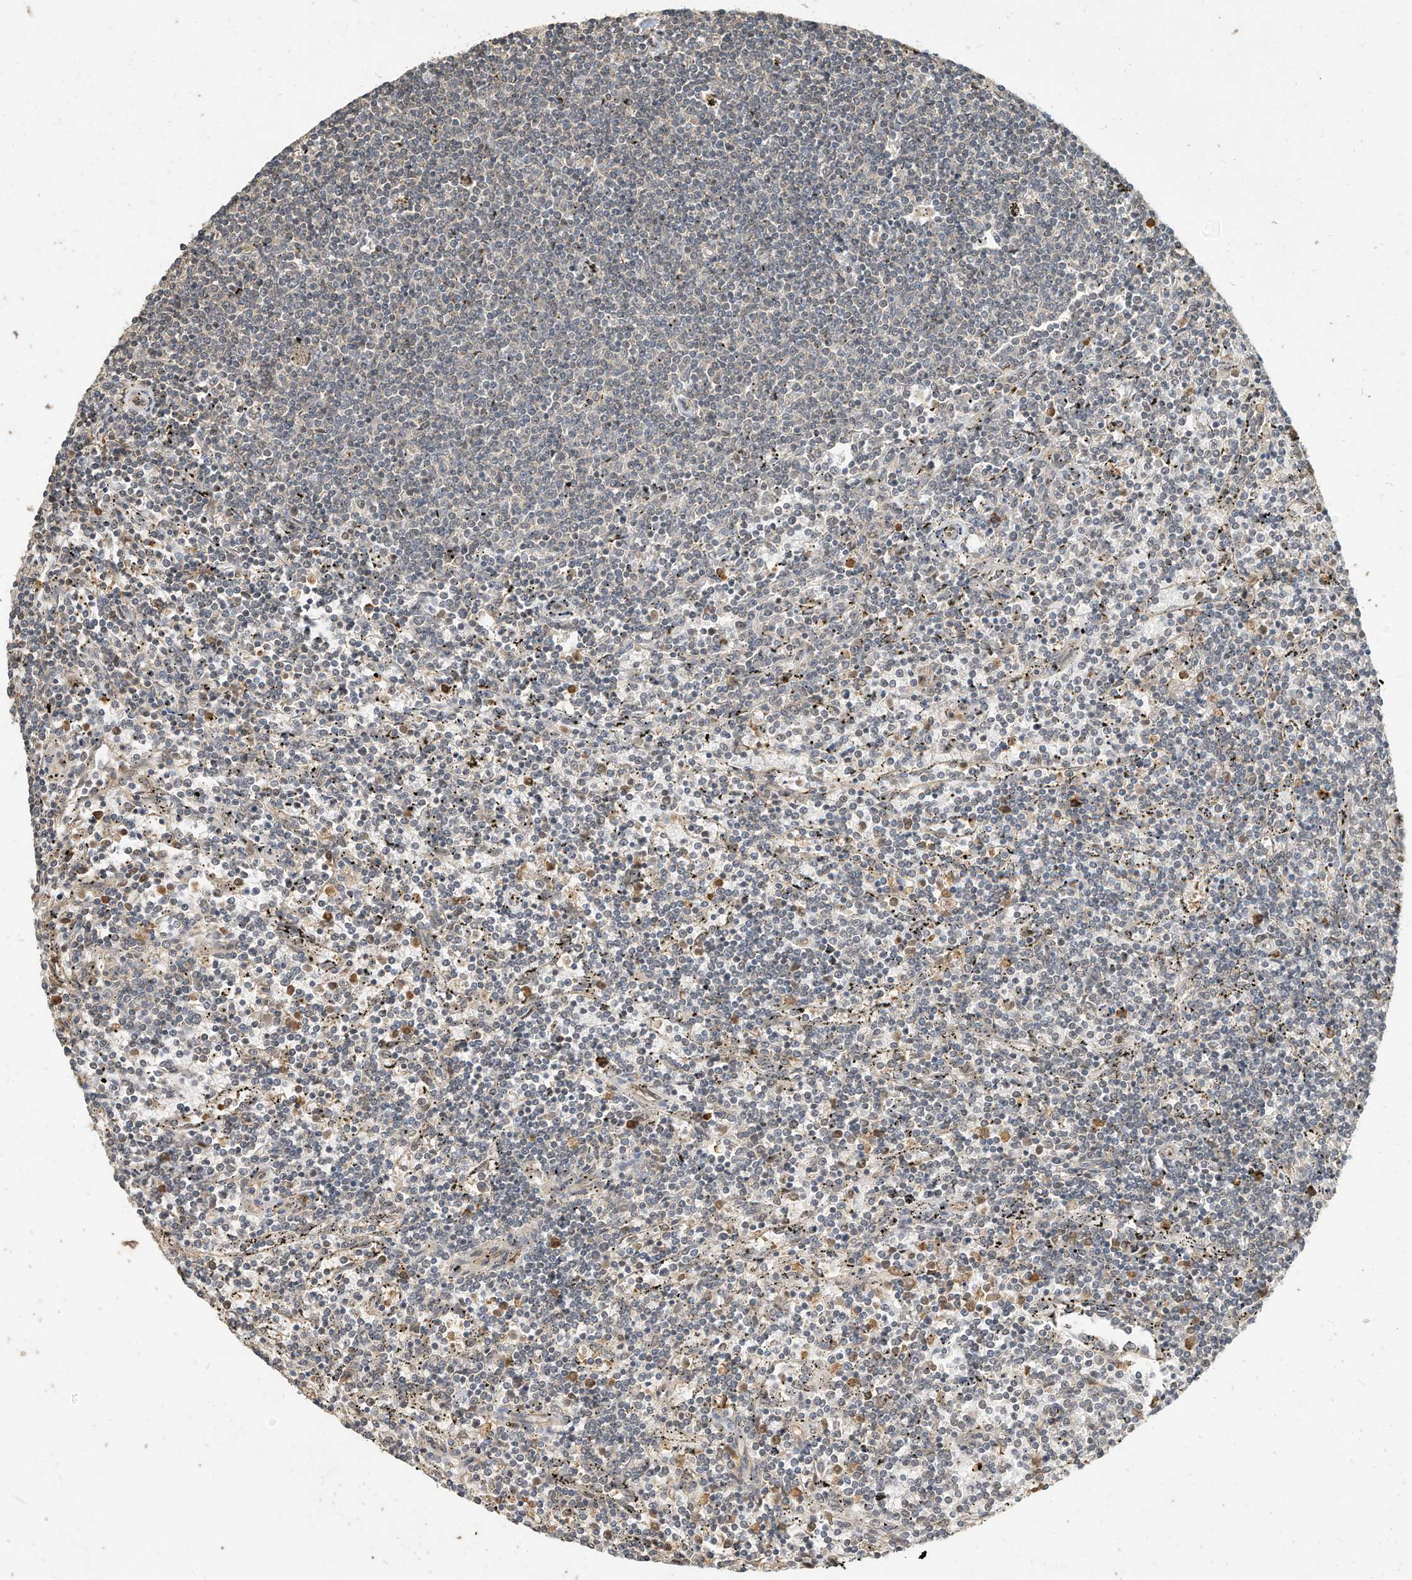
{"staining": {"intensity": "negative", "quantity": "none", "location": "none"}, "tissue": "lymphoma", "cell_type": "Tumor cells", "image_type": "cancer", "snomed": [{"axis": "morphology", "description": "Malignant lymphoma, non-Hodgkin's type, Low grade"}, {"axis": "topography", "description": "Spleen"}], "caption": "Tumor cells show no significant protein staining in lymphoma. (Immunohistochemistry, brightfield microscopy, high magnification).", "gene": "OFD1", "patient": {"sex": "female", "age": 50}}